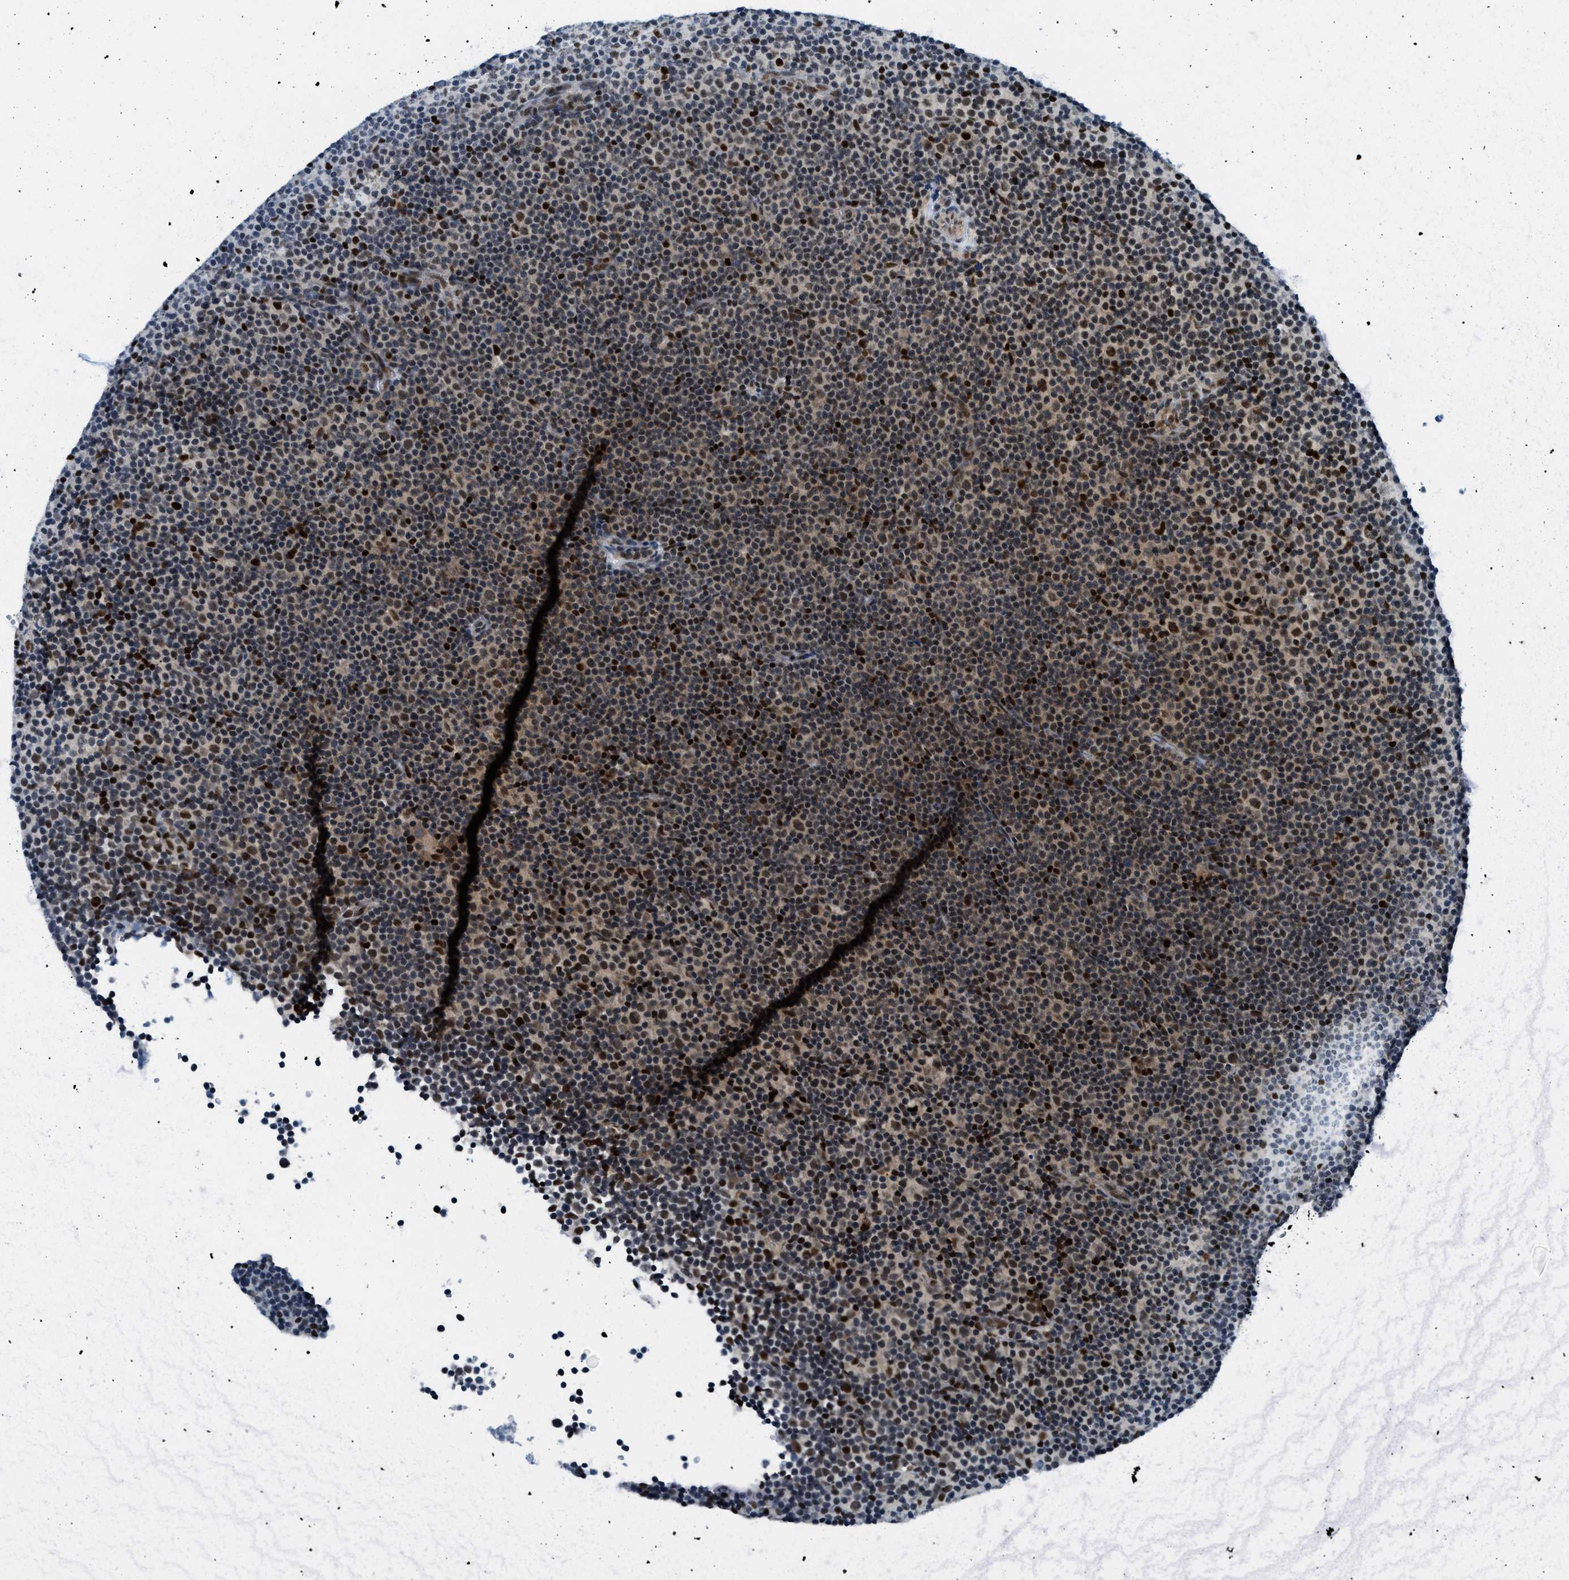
{"staining": {"intensity": "strong", "quantity": "25%-75%", "location": "cytoplasmic/membranous,nuclear"}, "tissue": "lymphoma", "cell_type": "Tumor cells", "image_type": "cancer", "snomed": [{"axis": "morphology", "description": "Malignant lymphoma, non-Hodgkin's type, Low grade"}, {"axis": "topography", "description": "Lymph node"}], "caption": "About 25%-75% of tumor cells in malignant lymphoma, non-Hodgkin's type (low-grade) demonstrate strong cytoplasmic/membranous and nuclear protein staining as visualized by brown immunohistochemical staining.", "gene": "NCOA1", "patient": {"sex": "female", "age": 67}}